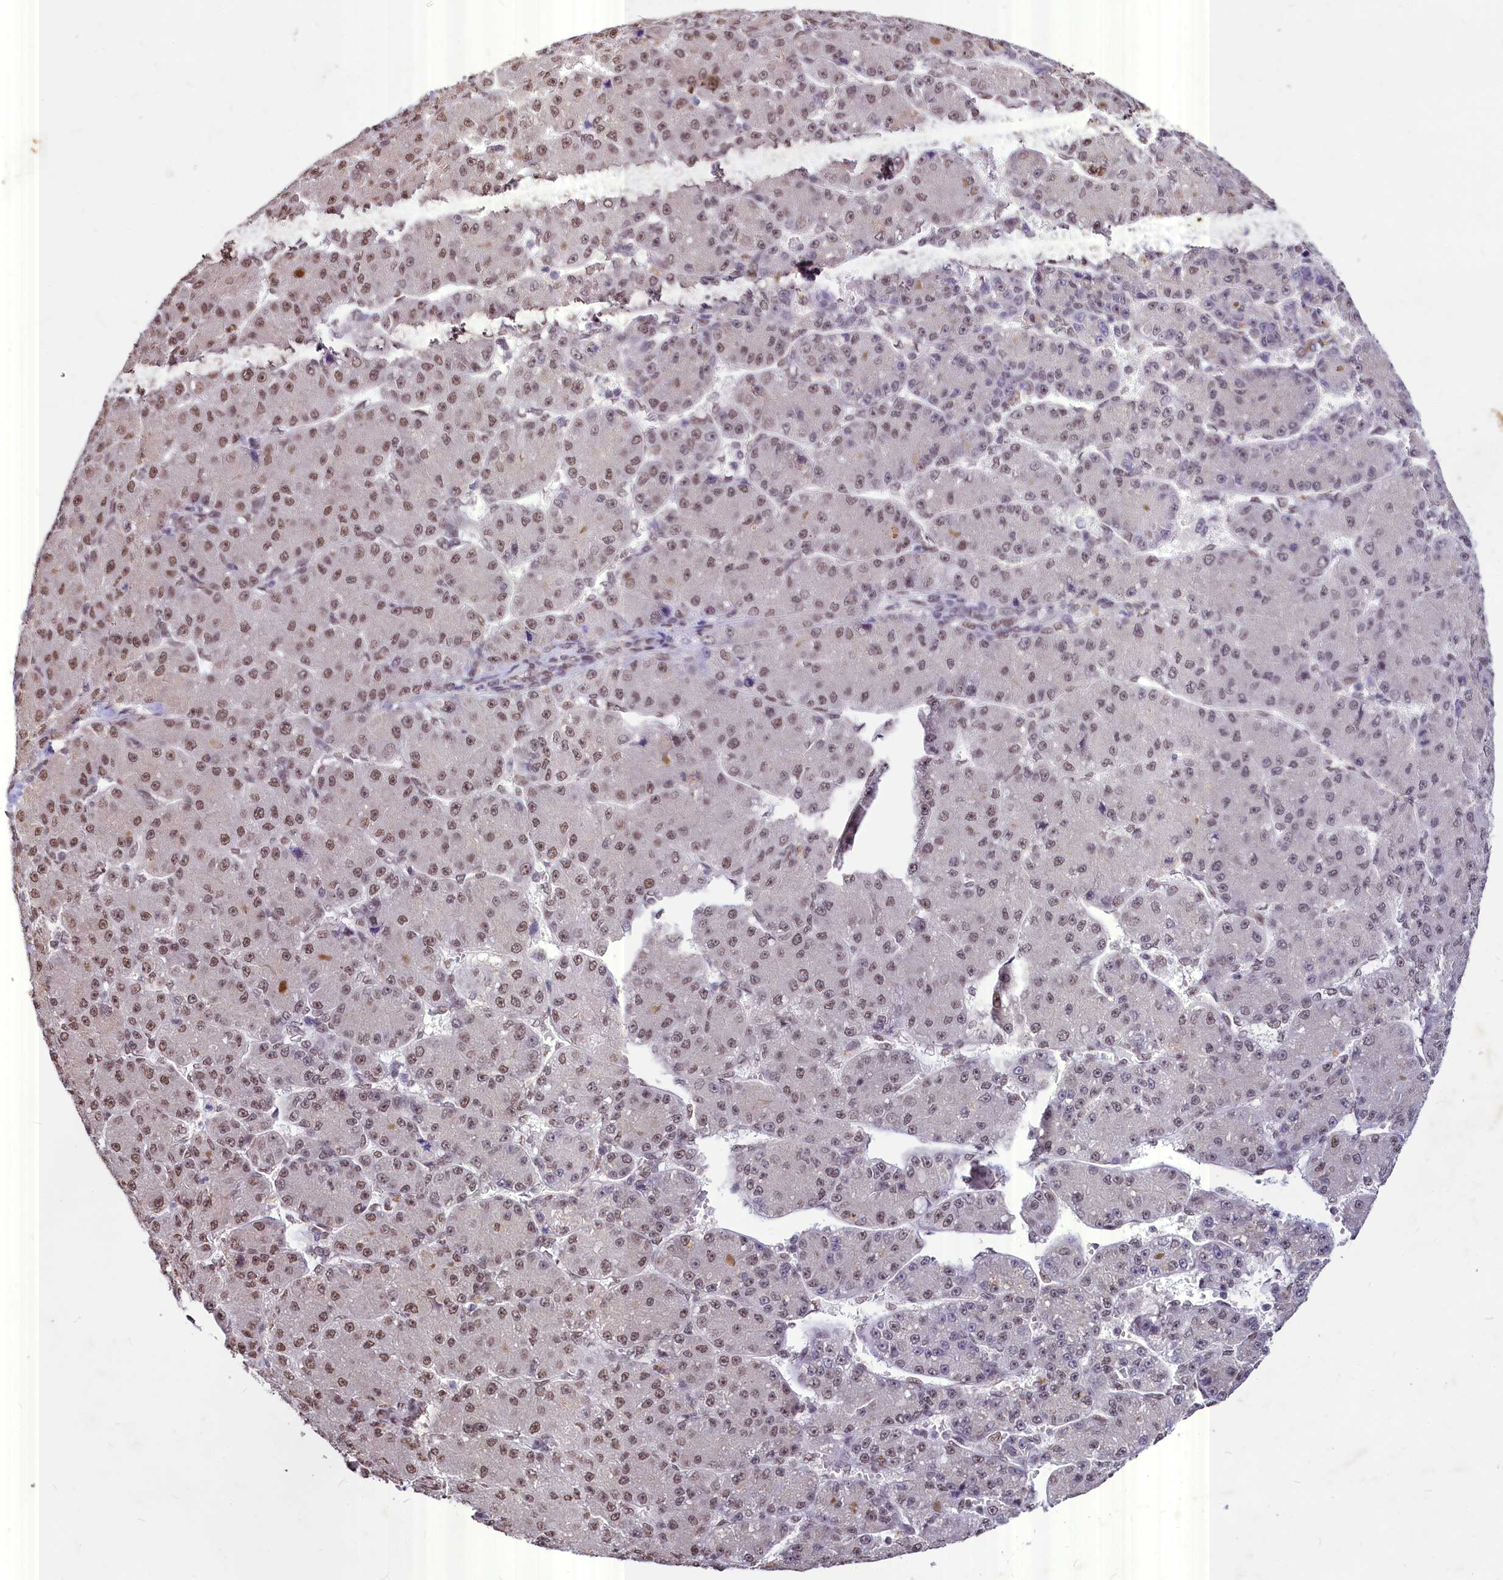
{"staining": {"intensity": "moderate", "quantity": "25%-75%", "location": "nuclear"}, "tissue": "liver cancer", "cell_type": "Tumor cells", "image_type": "cancer", "snomed": [{"axis": "morphology", "description": "Carcinoma, Hepatocellular, NOS"}, {"axis": "topography", "description": "Liver"}], "caption": "High-magnification brightfield microscopy of liver cancer stained with DAB (3,3'-diaminobenzidine) (brown) and counterstained with hematoxylin (blue). tumor cells exhibit moderate nuclear staining is seen in about25%-75% of cells. The staining is performed using DAB (3,3'-diaminobenzidine) brown chromogen to label protein expression. The nuclei are counter-stained blue using hematoxylin.", "gene": "PARPBP", "patient": {"sex": "male", "age": 67}}